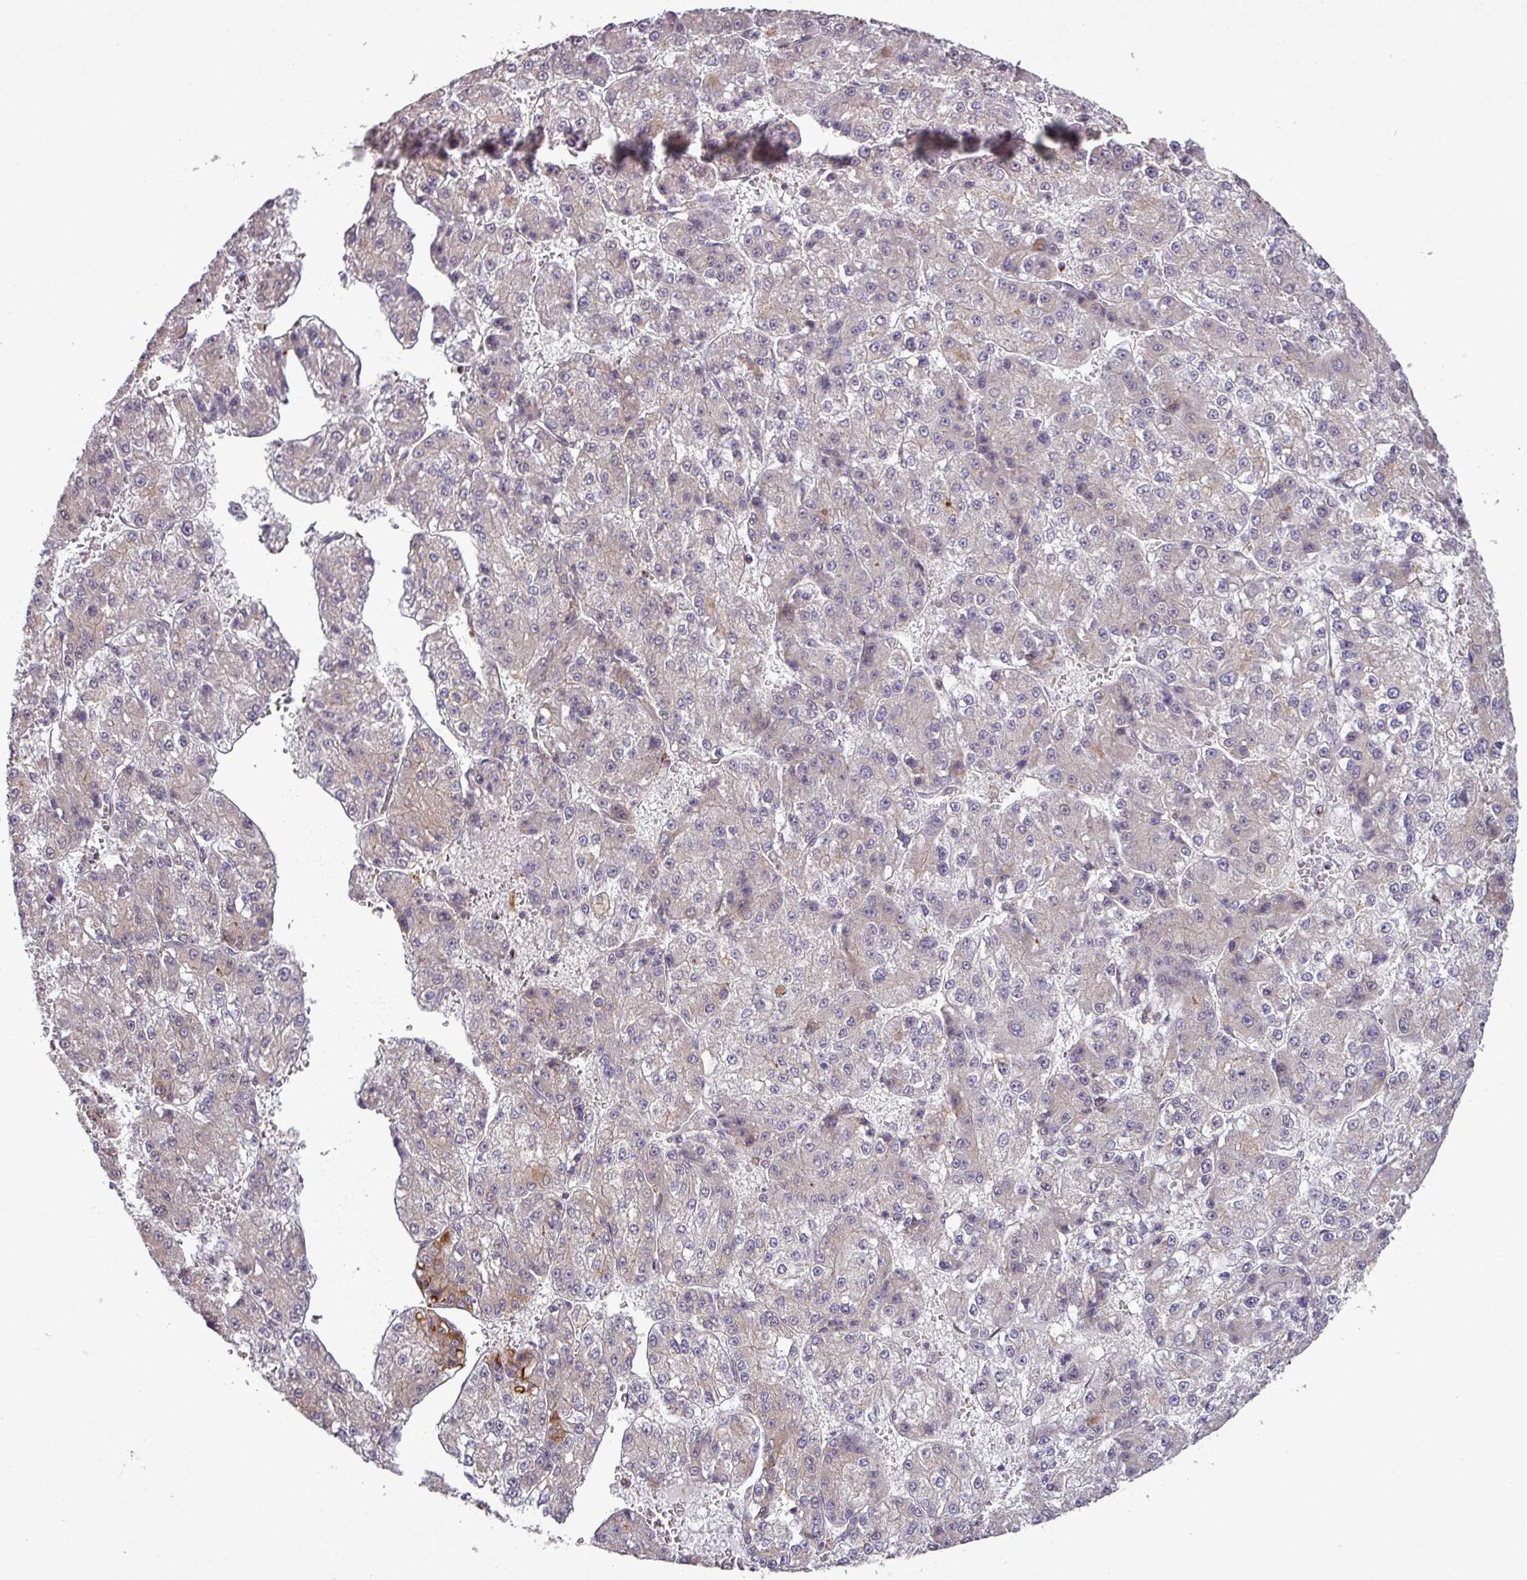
{"staining": {"intensity": "negative", "quantity": "none", "location": "none"}, "tissue": "liver cancer", "cell_type": "Tumor cells", "image_type": "cancer", "snomed": [{"axis": "morphology", "description": "Carcinoma, Hepatocellular, NOS"}, {"axis": "topography", "description": "Liver"}], "caption": "Tumor cells are negative for protein expression in human hepatocellular carcinoma (liver).", "gene": "TPRA1", "patient": {"sex": "female", "age": 73}}